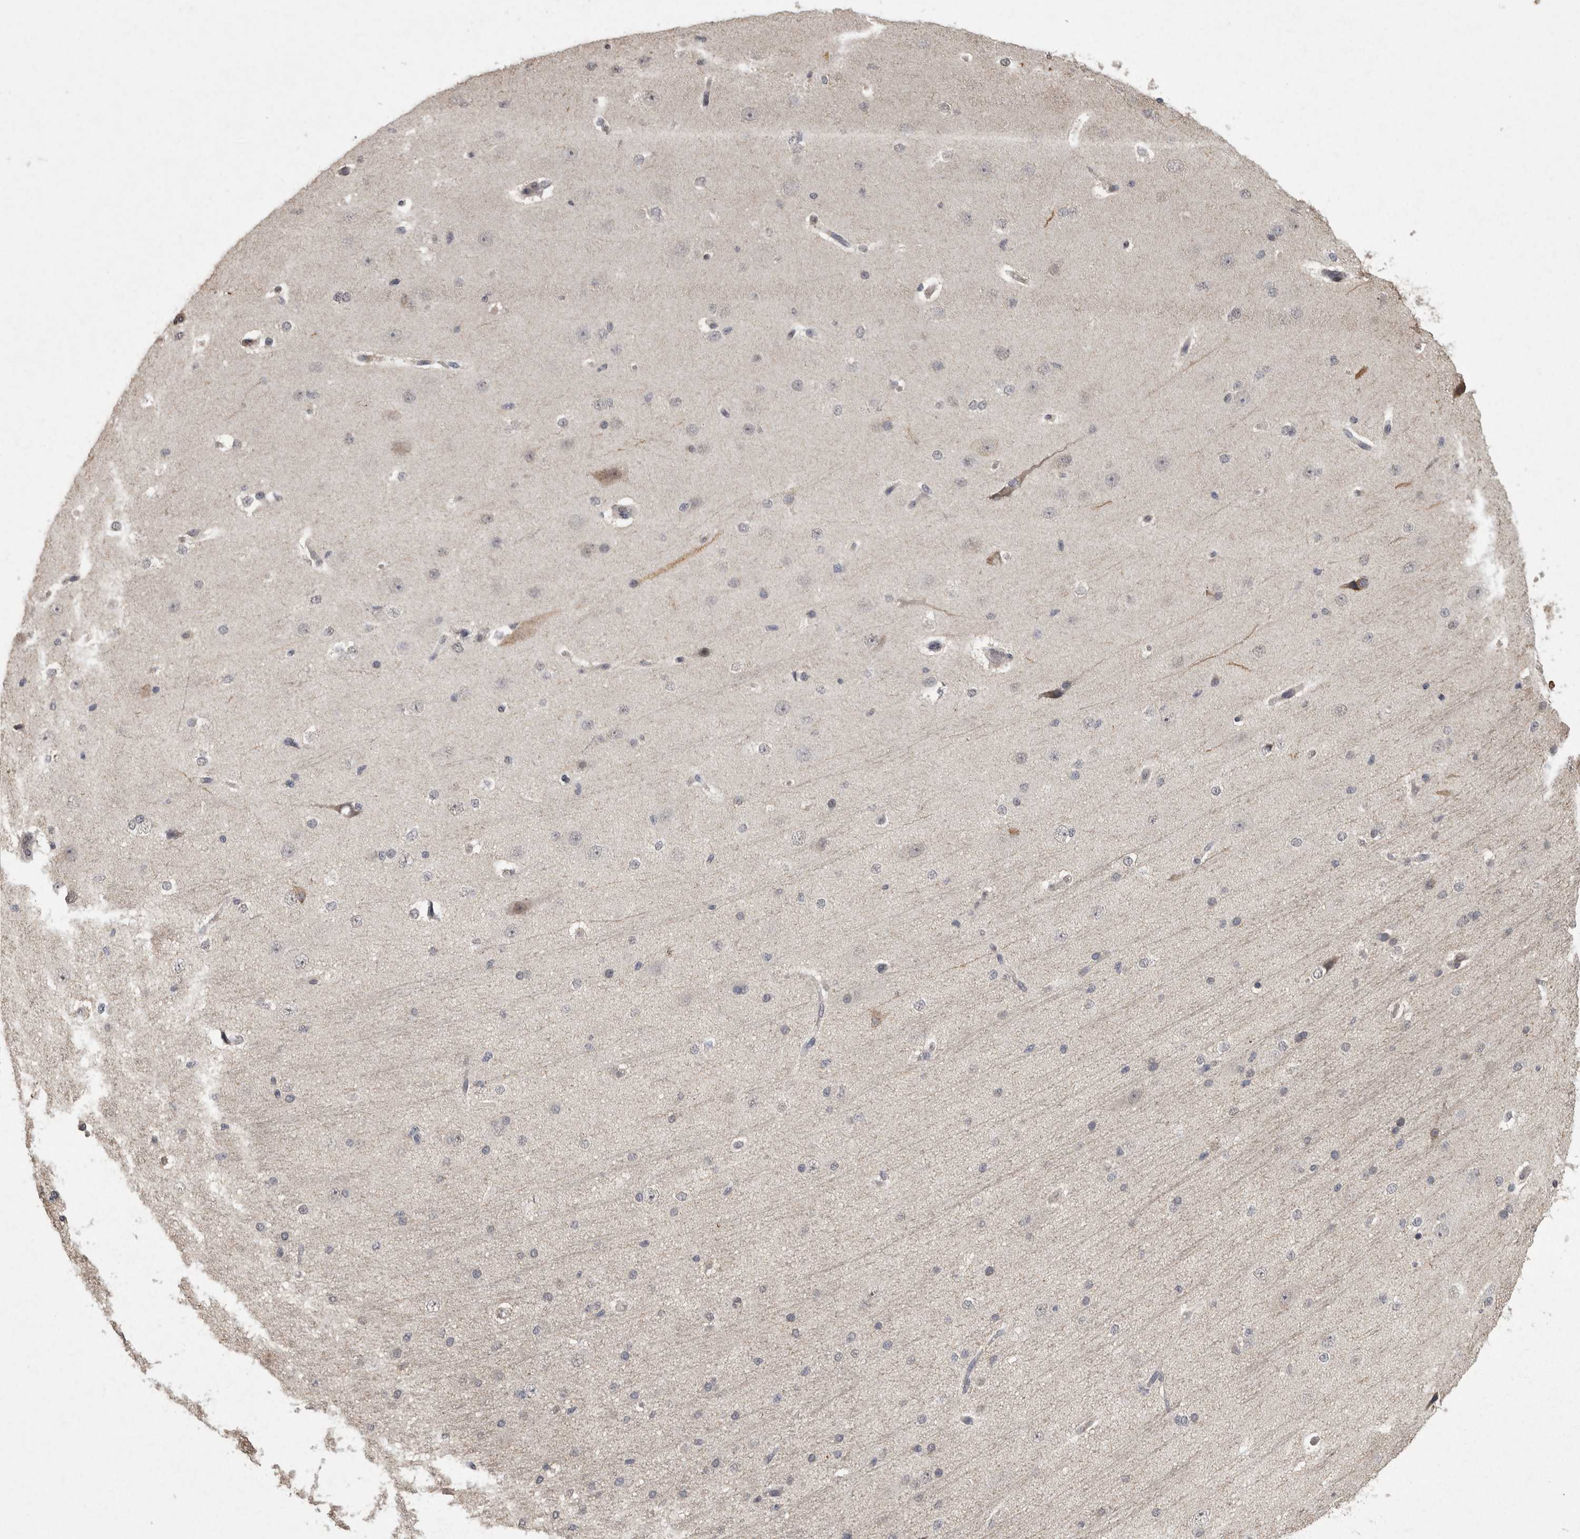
{"staining": {"intensity": "negative", "quantity": "none", "location": "none"}, "tissue": "cerebral cortex", "cell_type": "Endothelial cells", "image_type": "normal", "snomed": [{"axis": "morphology", "description": "Normal tissue, NOS"}, {"axis": "morphology", "description": "Developmental malformation"}, {"axis": "topography", "description": "Cerebral cortex"}], "caption": "IHC image of normal cerebral cortex stained for a protein (brown), which reveals no staining in endothelial cells.", "gene": "MEP1A", "patient": {"sex": "female", "age": 30}}